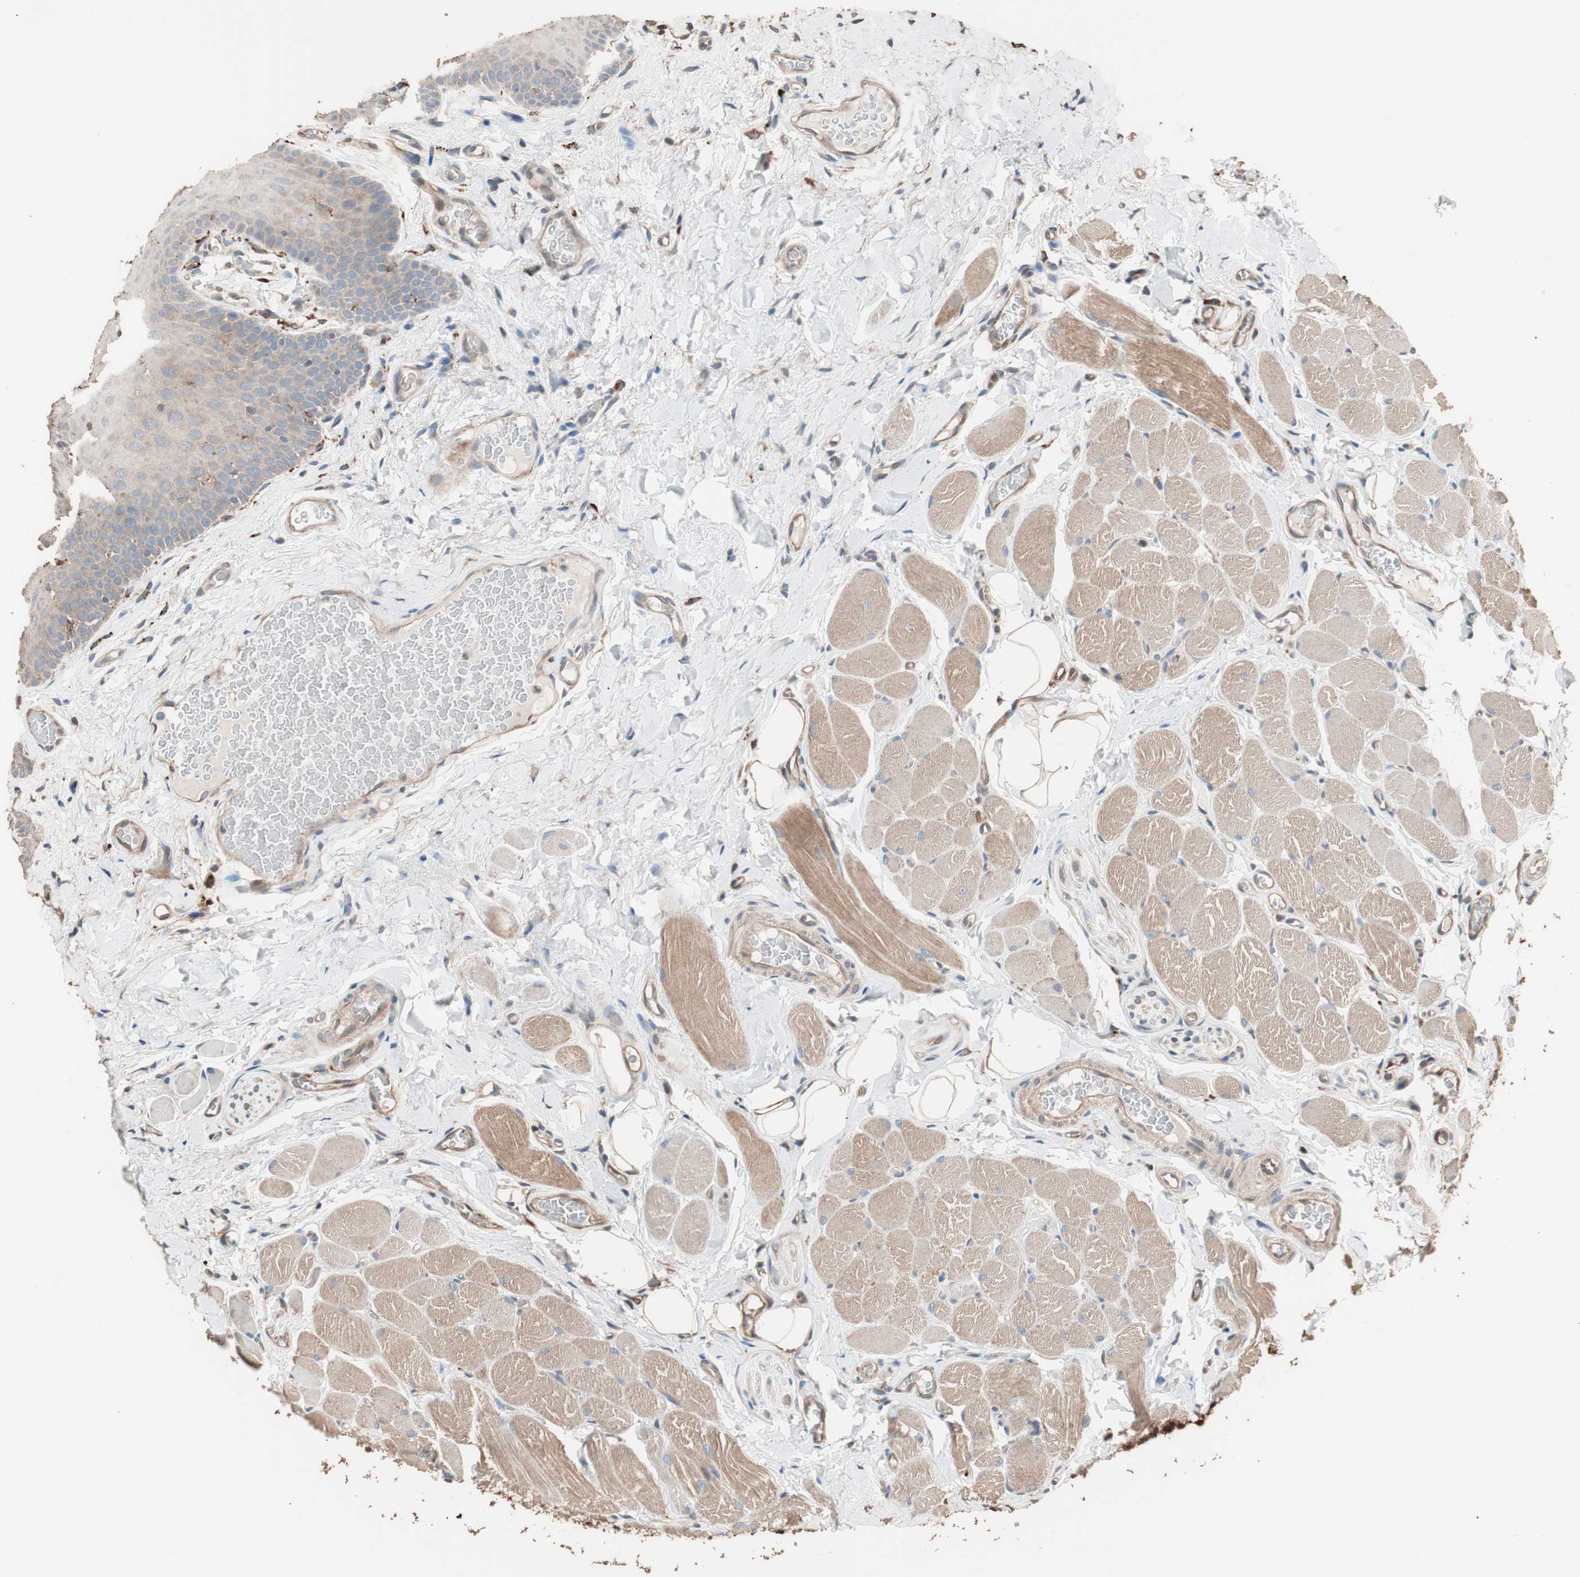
{"staining": {"intensity": "moderate", "quantity": "25%-75%", "location": "cytoplasmic/membranous"}, "tissue": "oral mucosa", "cell_type": "Squamous epithelial cells", "image_type": "normal", "snomed": [{"axis": "morphology", "description": "Normal tissue, NOS"}, {"axis": "topography", "description": "Oral tissue"}], "caption": "This micrograph displays immunohistochemistry (IHC) staining of normal human oral mucosa, with medium moderate cytoplasmic/membranous expression in approximately 25%-75% of squamous epithelial cells.", "gene": "CCT3", "patient": {"sex": "male", "age": 54}}